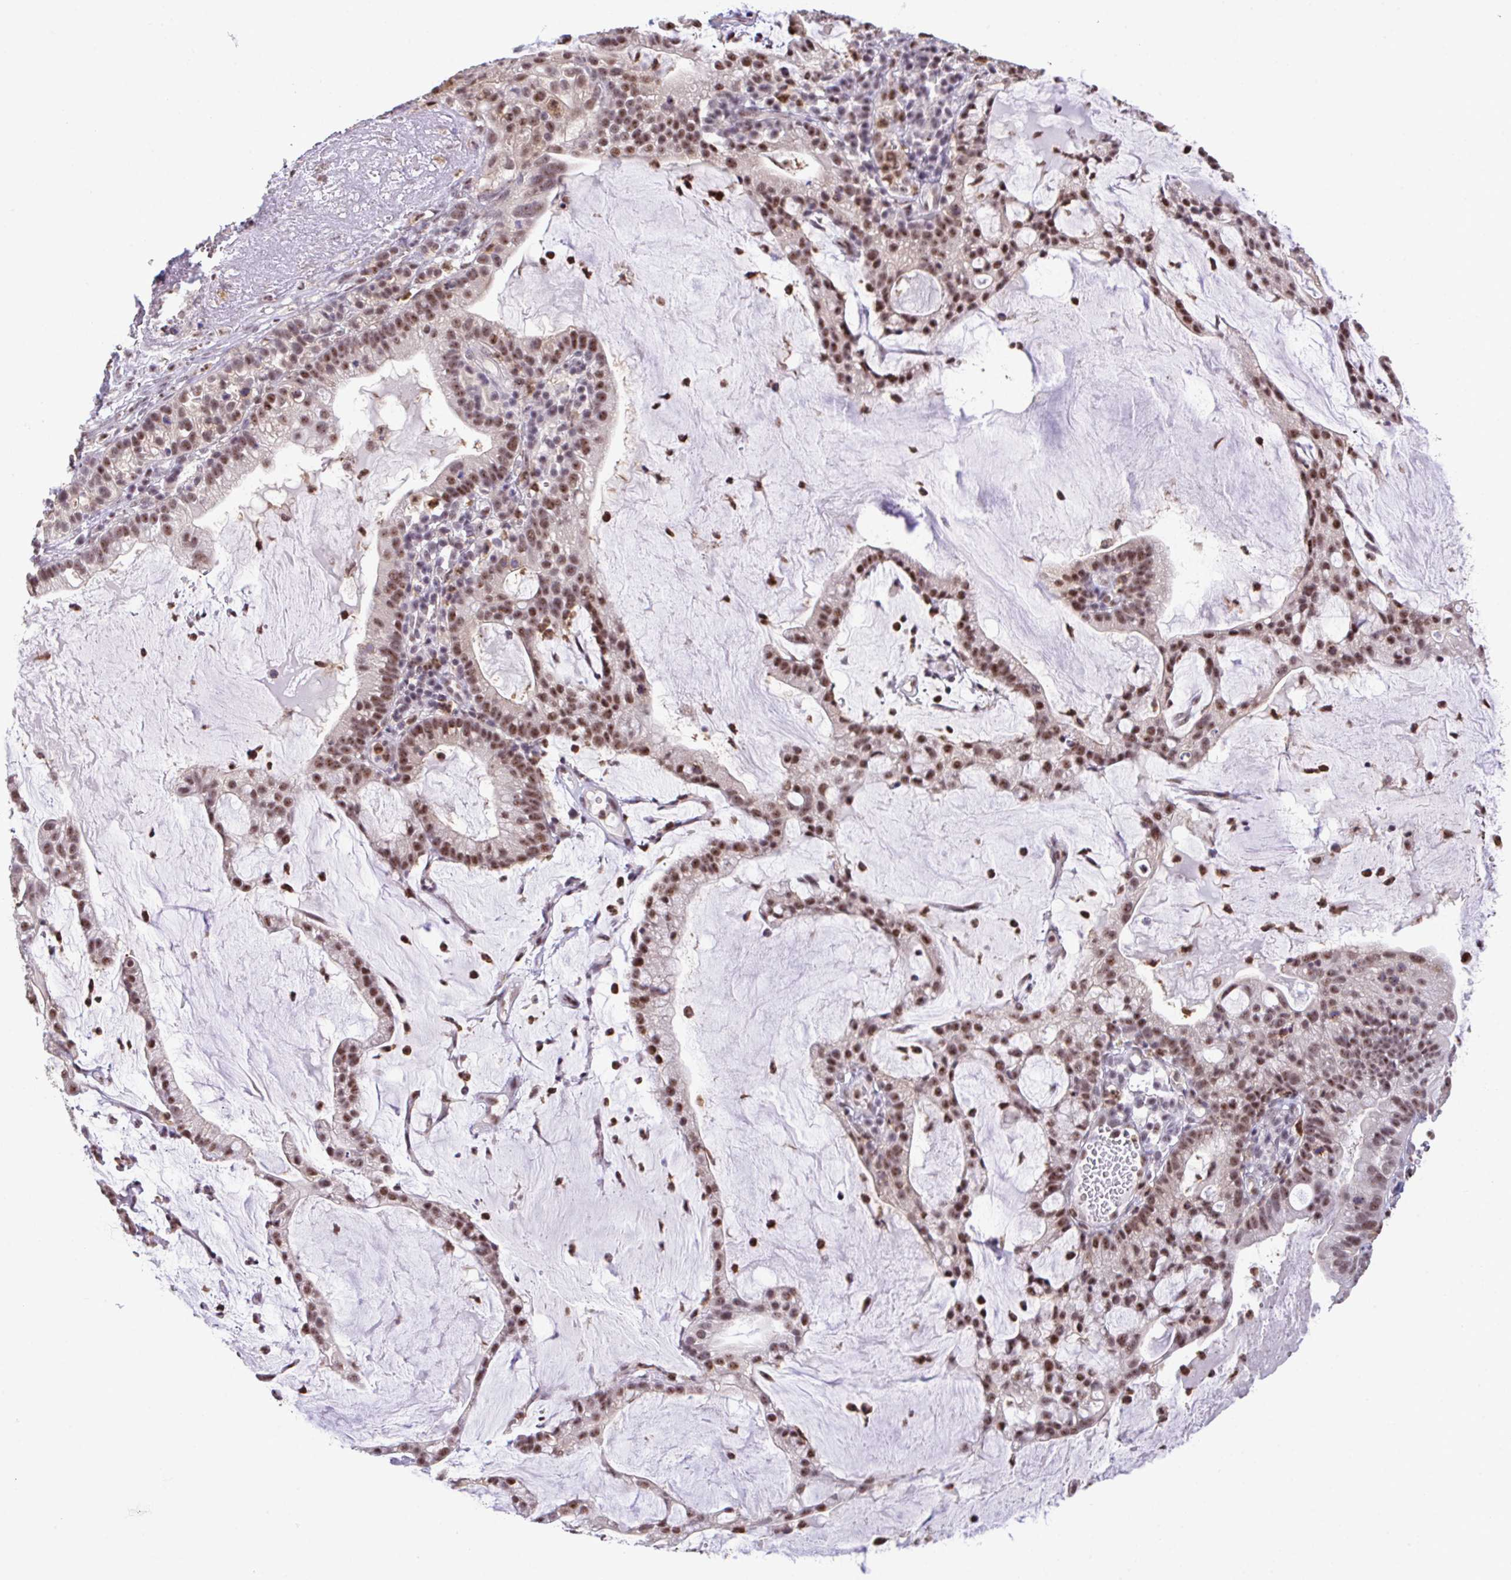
{"staining": {"intensity": "moderate", "quantity": ">75%", "location": "nuclear"}, "tissue": "cervical cancer", "cell_type": "Tumor cells", "image_type": "cancer", "snomed": [{"axis": "morphology", "description": "Adenocarcinoma, NOS"}, {"axis": "topography", "description": "Cervix"}], "caption": "An immunohistochemistry histopathology image of neoplastic tissue is shown. Protein staining in brown highlights moderate nuclear positivity in cervical cancer (adenocarcinoma) within tumor cells.", "gene": "OR6K3", "patient": {"sex": "female", "age": 41}}